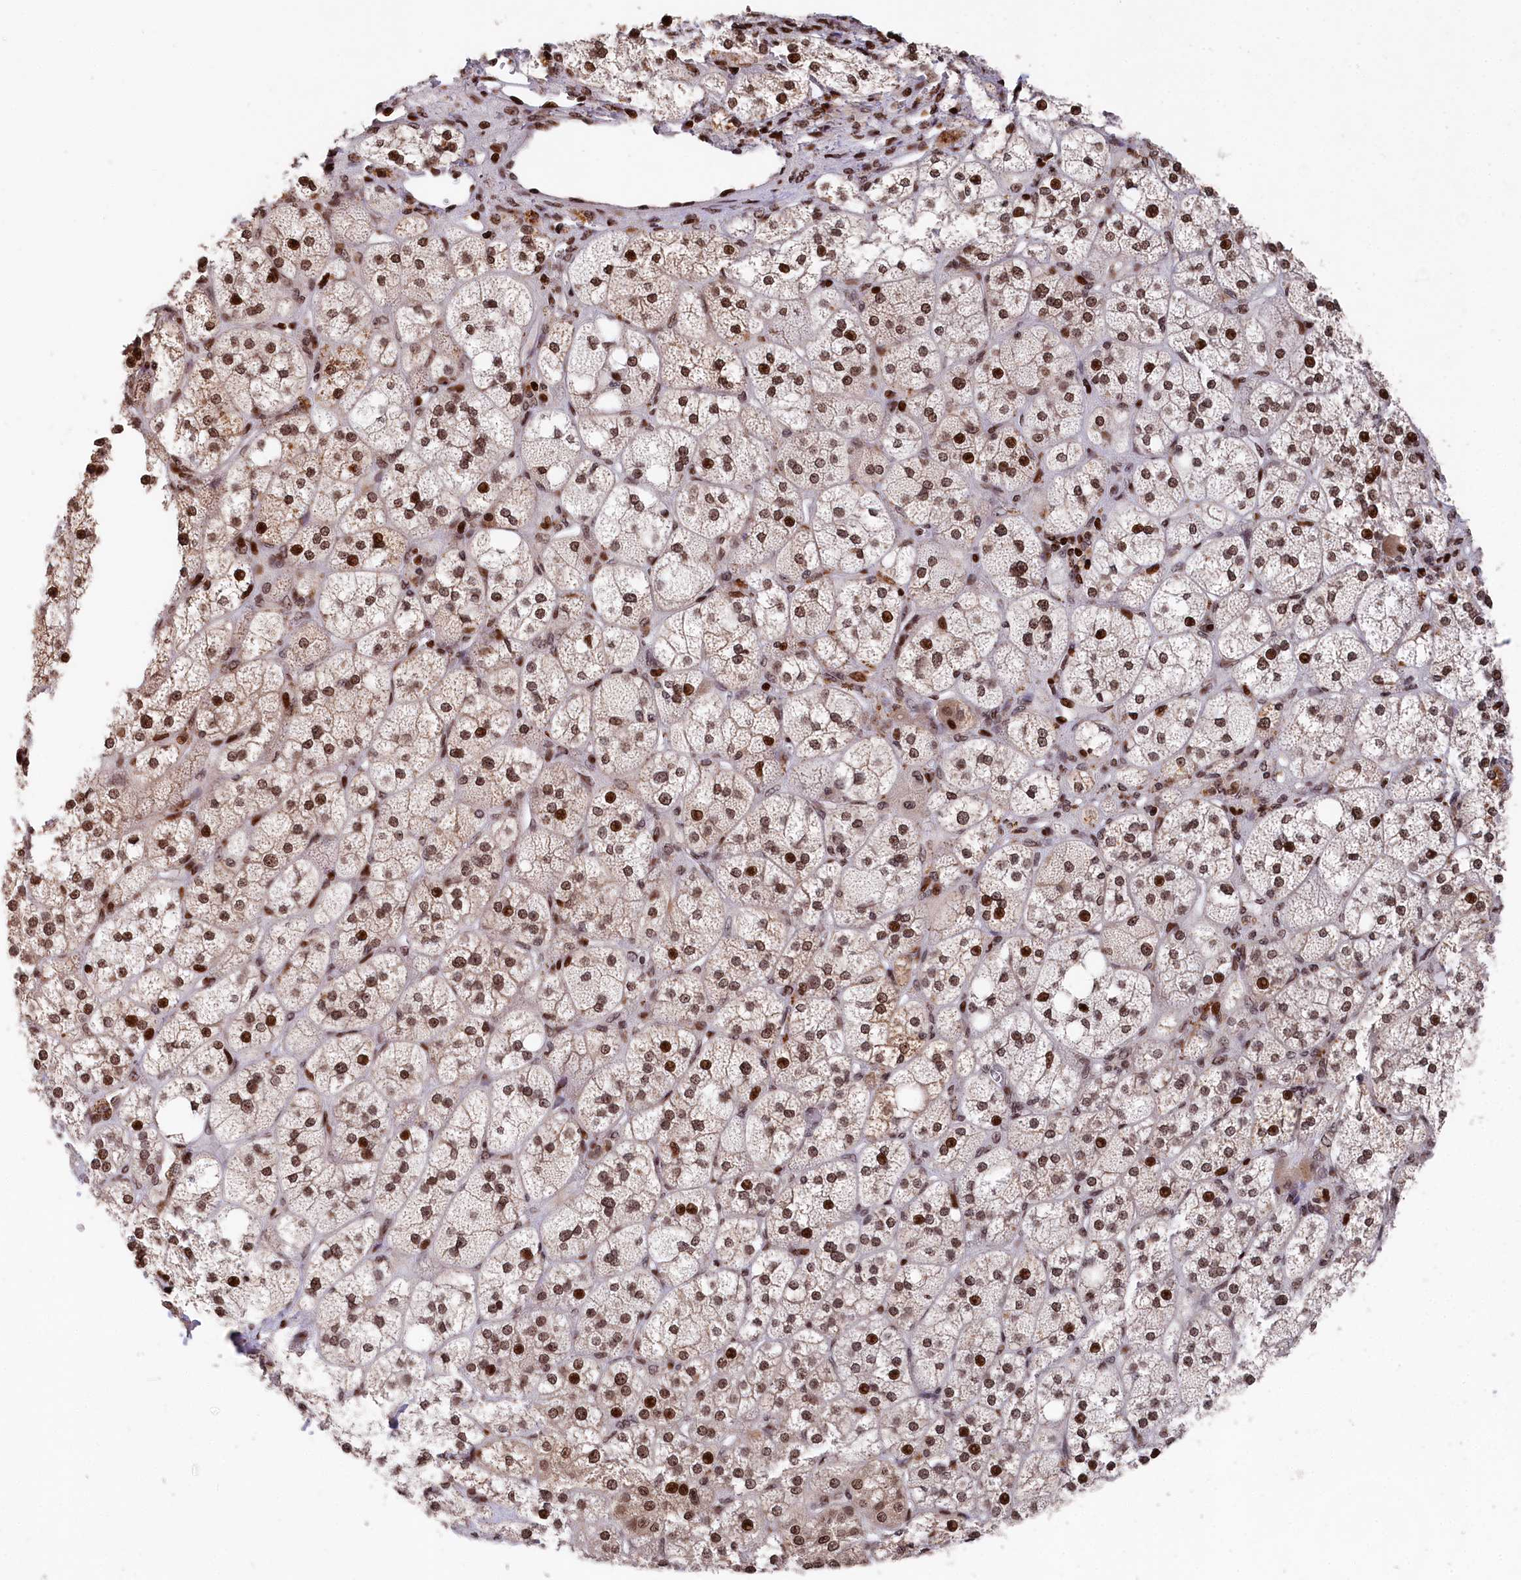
{"staining": {"intensity": "strong", "quantity": ">75%", "location": "cytoplasmic/membranous,nuclear"}, "tissue": "adrenal gland", "cell_type": "Glandular cells", "image_type": "normal", "snomed": [{"axis": "morphology", "description": "Normal tissue, NOS"}, {"axis": "topography", "description": "Adrenal gland"}], "caption": "Strong cytoplasmic/membranous,nuclear staining for a protein is present in approximately >75% of glandular cells of unremarkable adrenal gland using immunohistochemistry.", "gene": "MCF2L2", "patient": {"sex": "male", "age": 61}}